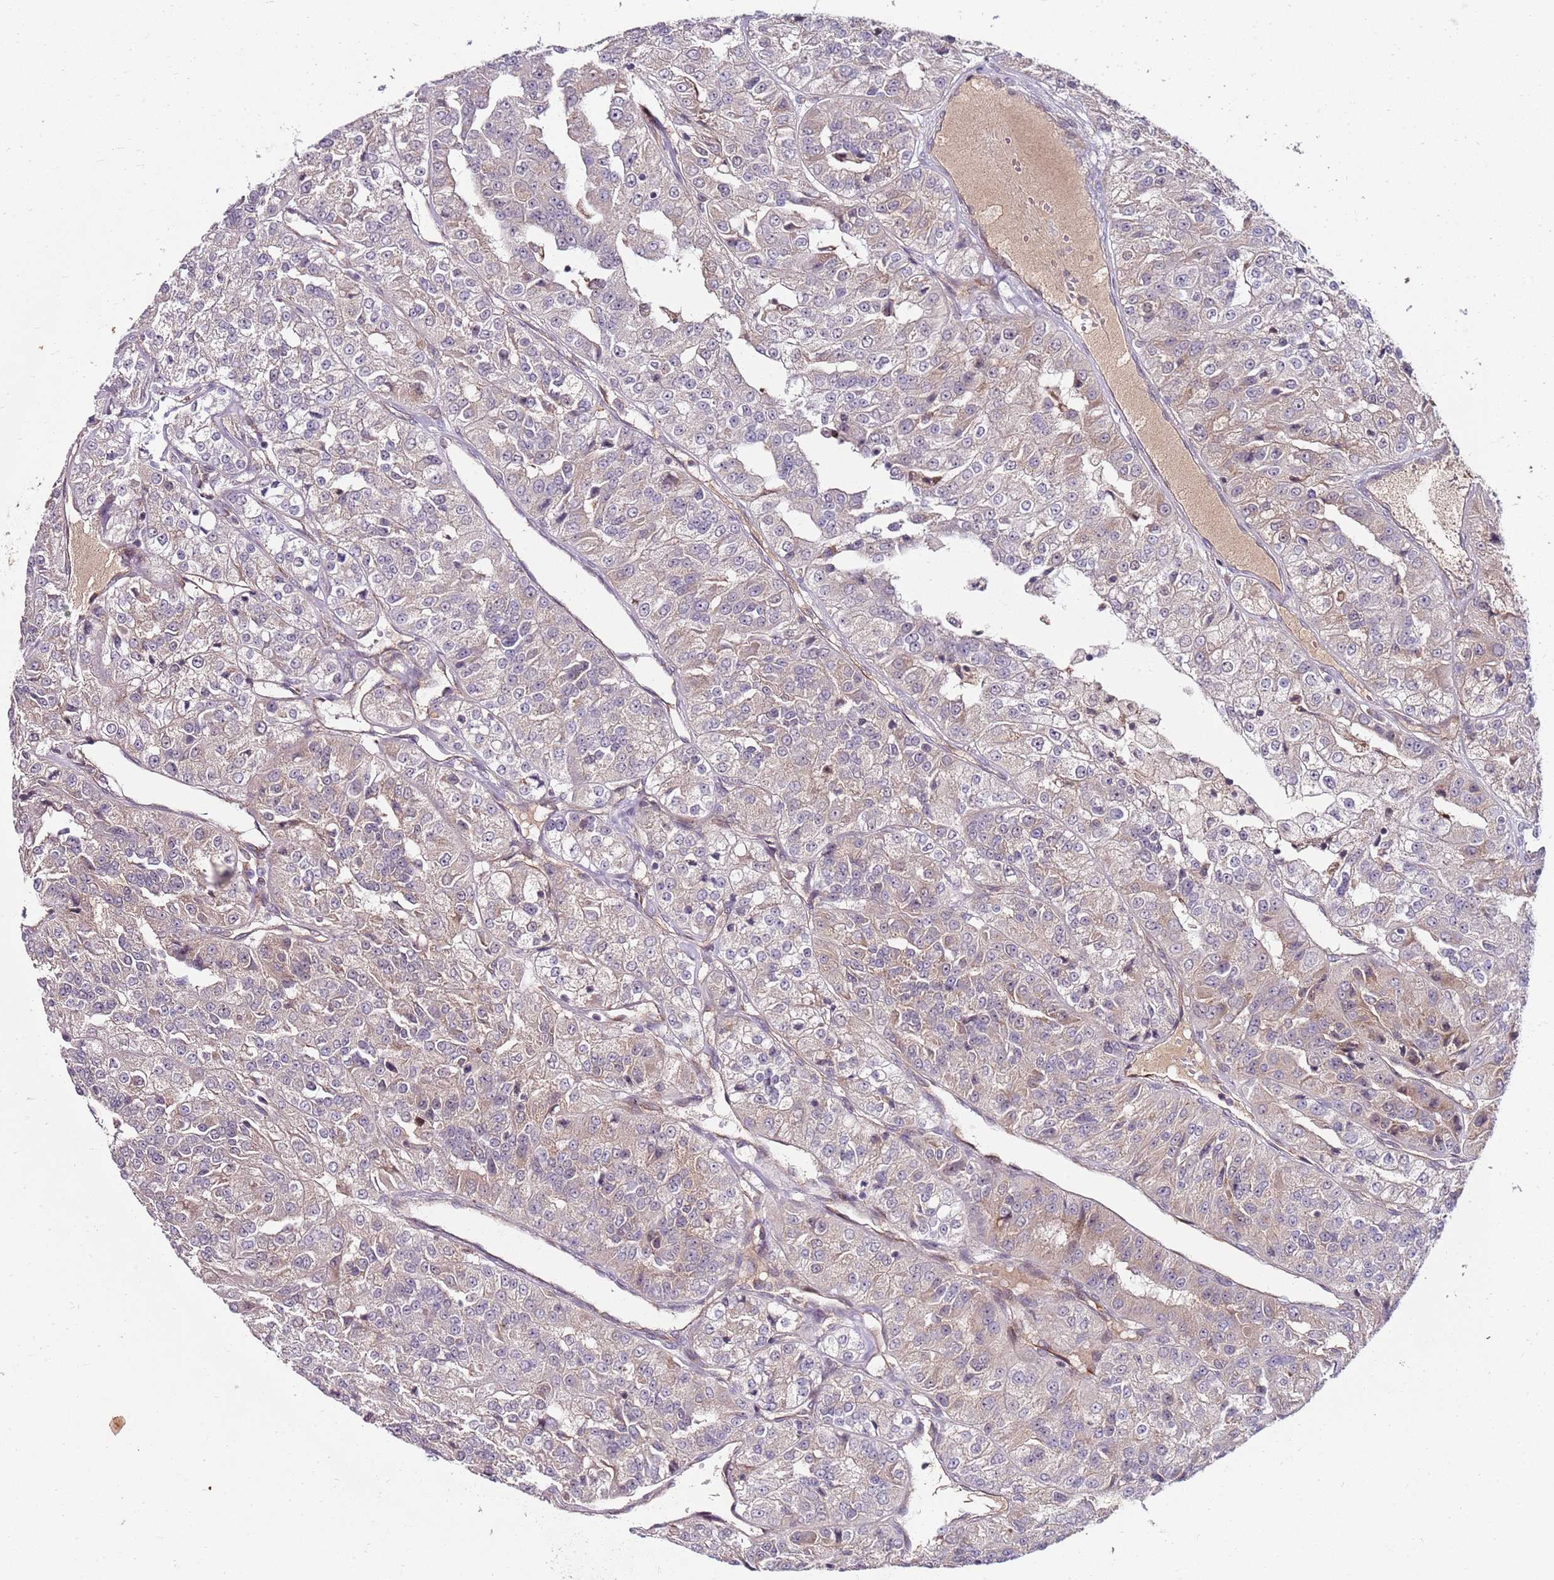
{"staining": {"intensity": "weak", "quantity": "<25%", "location": "cytoplasmic/membranous"}, "tissue": "renal cancer", "cell_type": "Tumor cells", "image_type": "cancer", "snomed": [{"axis": "morphology", "description": "Adenocarcinoma, NOS"}, {"axis": "topography", "description": "Kidney"}], "caption": "The image exhibits no staining of tumor cells in renal cancer (adenocarcinoma).", "gene": "FBXL22", "patient": {"sex": "female", "age": 63}}